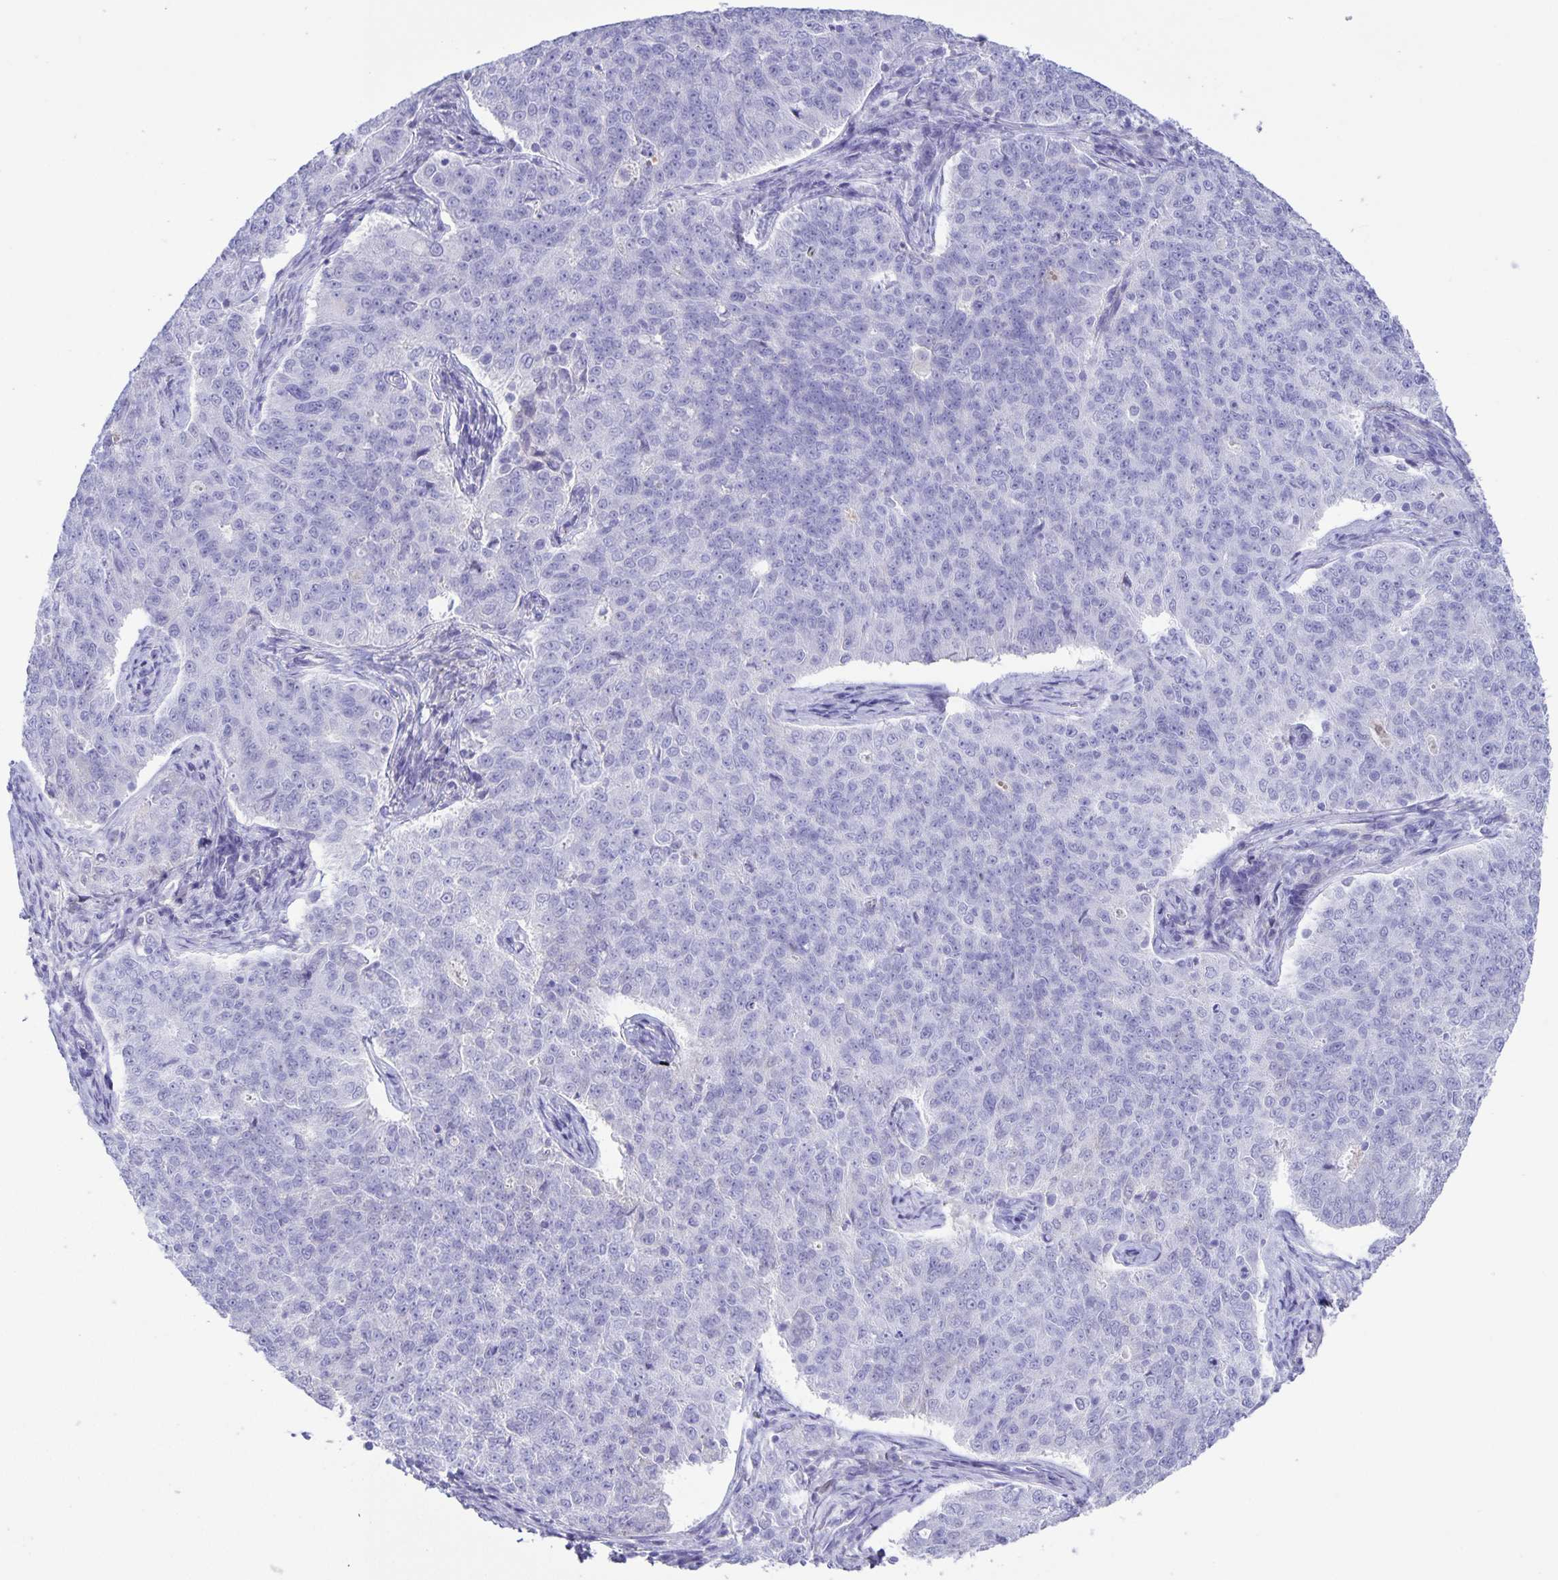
{"staining": {"intensity": "negative", "quantity": "none", "location": "none"}, "tissue": "endometrial cancer", "cell_type": "Tumor cells", "image_type": "cancer", "snomed": [{"axis": "morphology", "description": "Adenocarcinoma, NOS"}, {"axis": "topography", "description": "Endometrium"}], "caption": "Tumor cells are negative for protein expression in human endometrial adenocarcinoma.", "gene": "UBQLN3", "patient": {"sex": "female", "age": 43}}